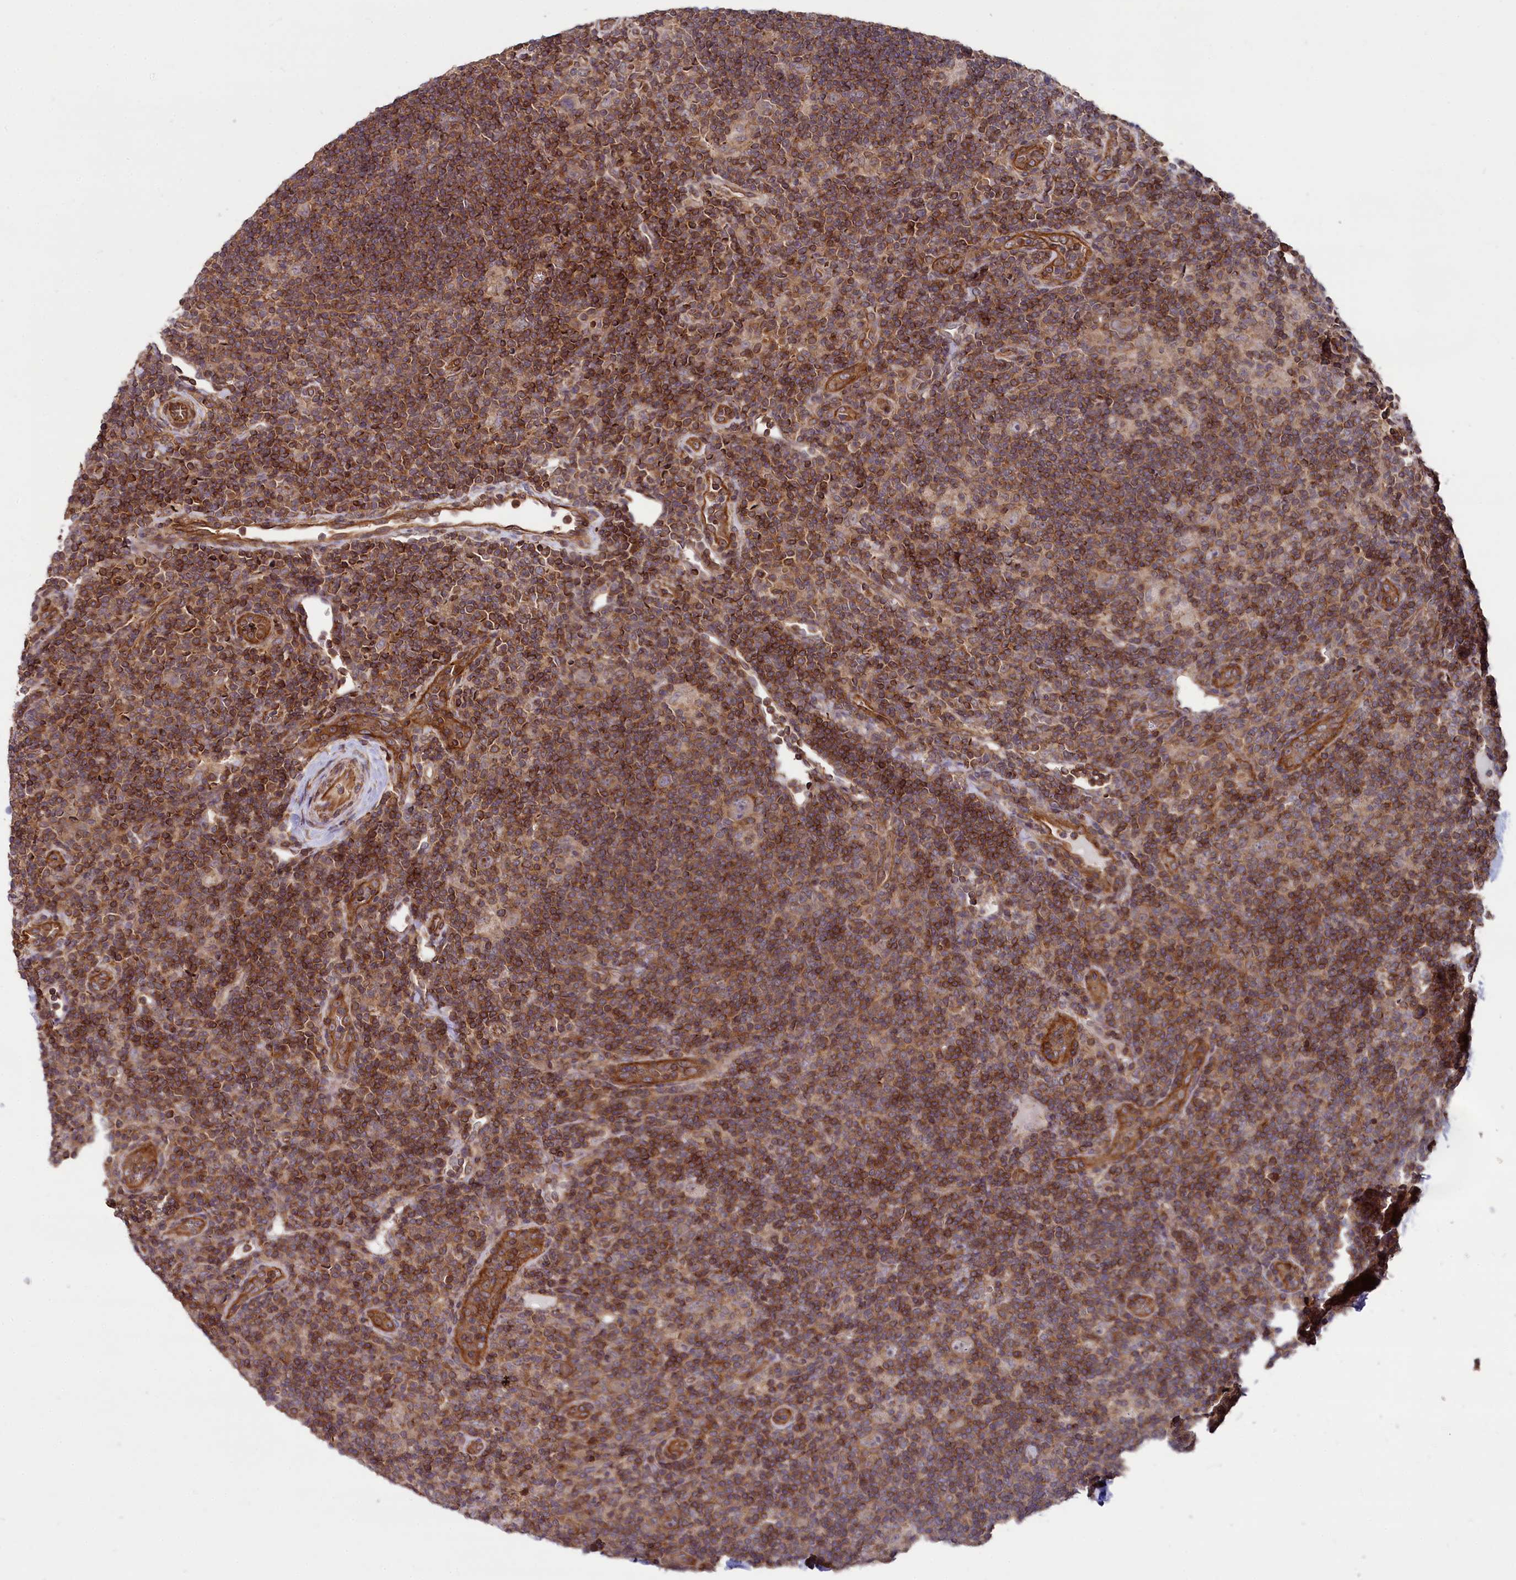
{"staining": {"intensity": "weak", "quantity": ">75%", "location": "cytoplasmic/membranous"}, "tissue": "lymphoma", "cell_type": "Tumor cells", "image_type": "cancer", "snomed": [{"axis": "morphology", "description": "Hodgkin's disease, NOS"}, {"axis": "topography", "description": "Lymph node"}], "caption": "Protein expression analysis of lymphoma exhibits weak cytoplasmic/membranous staining in approximately >75% of tumor cells.", "gene": "SVIP", "patient": {"sex": "female", "age": 57}}